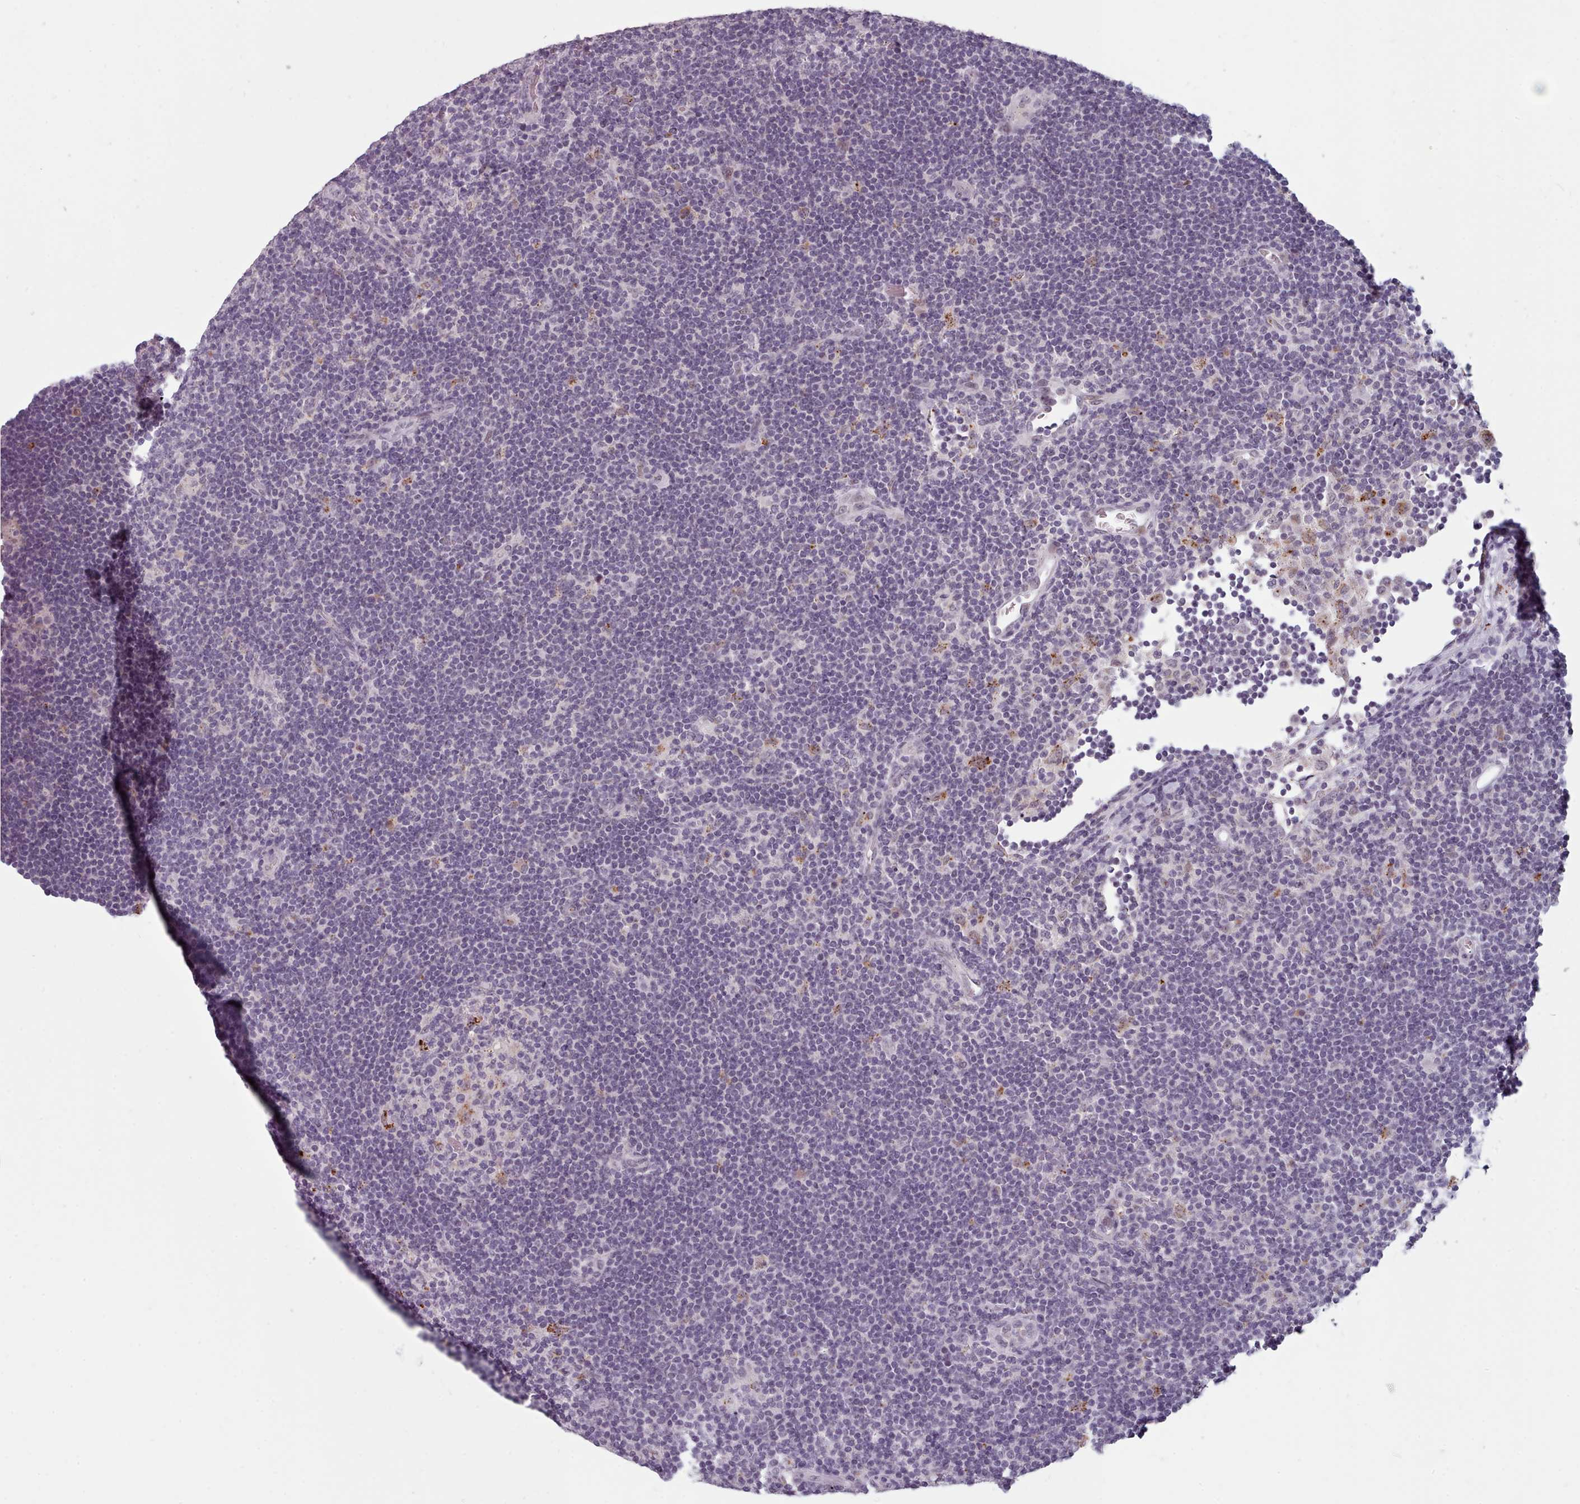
{"staining": {"intensity": "negative", "quantity": "none", "location": "none"}, "tissue": "lymphoma", "cell_type": "Tumor cells", "image_type": "cancer", "snomed": [{"axis": "morphology", "description": "Hodgkin's disease, NOS"}, {"axis": "topography", "description": "Lymph node"}], "caption": "Immunohistochemistry photomicrograph of human lymphoma stained for a protein (brown), which exhibits no positivity in tumor cells.", "gene": "PBX4", "patient": {"sex": "female", "age": 57}}